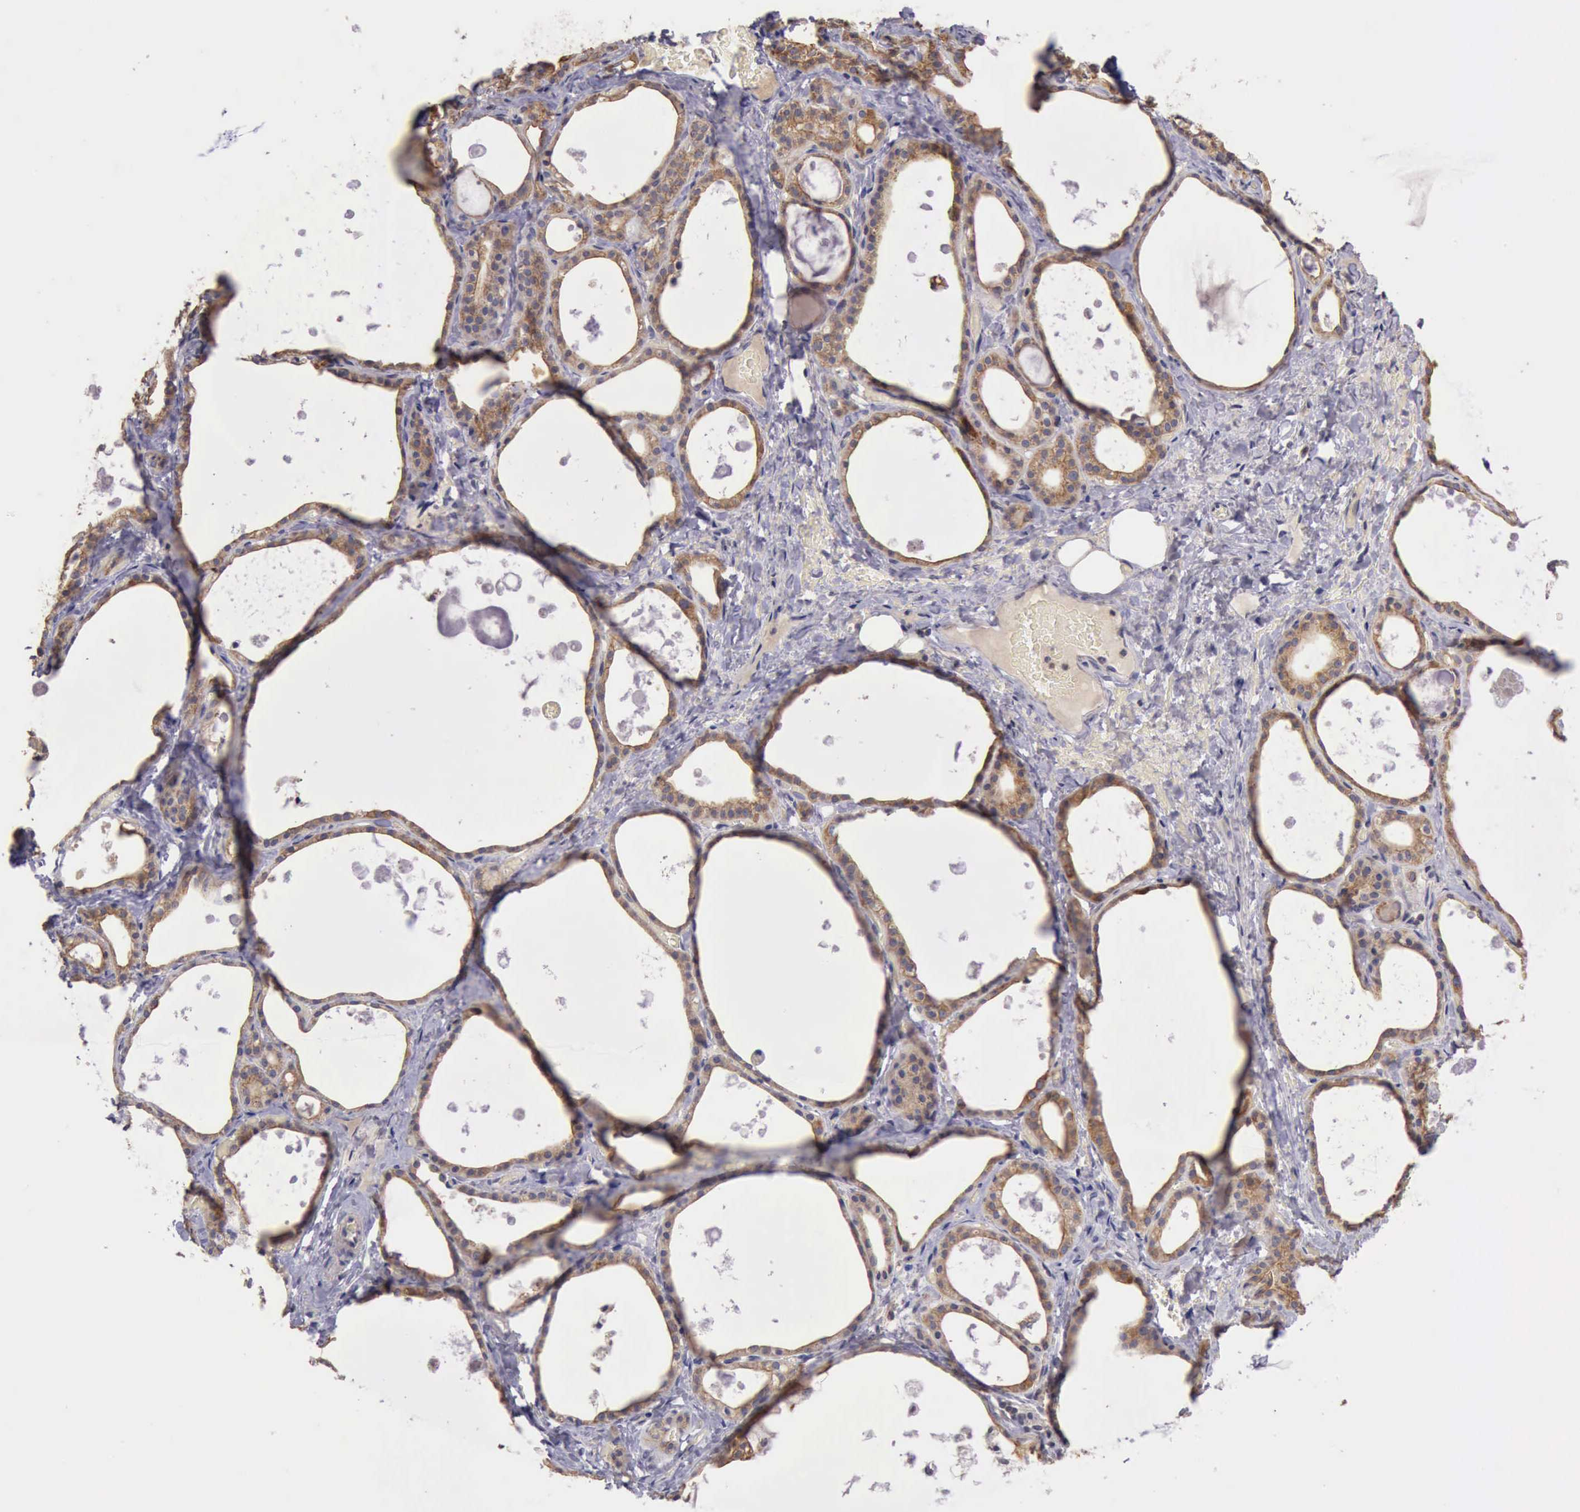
{"staining": {"intensity": "weak", "quantity": ">75%", "location": "cytoplasmic/membranous"}, "tissue": "thyroid gland", "cell_type": "Glandular cells", "image_type": "normal", "snomed": [{"axis": "morphology", "description": "Normal tissue, NOS"}, {"axis": "topography", "description": "Thyroid gland"}], "caption": "Protein expression analysis of benign thyroid gland demonstrates weak cytoplasmic/membranous expression in approximately >75% of glandular cells.", "gene": "RAB39B", "patient": {"sex": "male", "age": 61}}